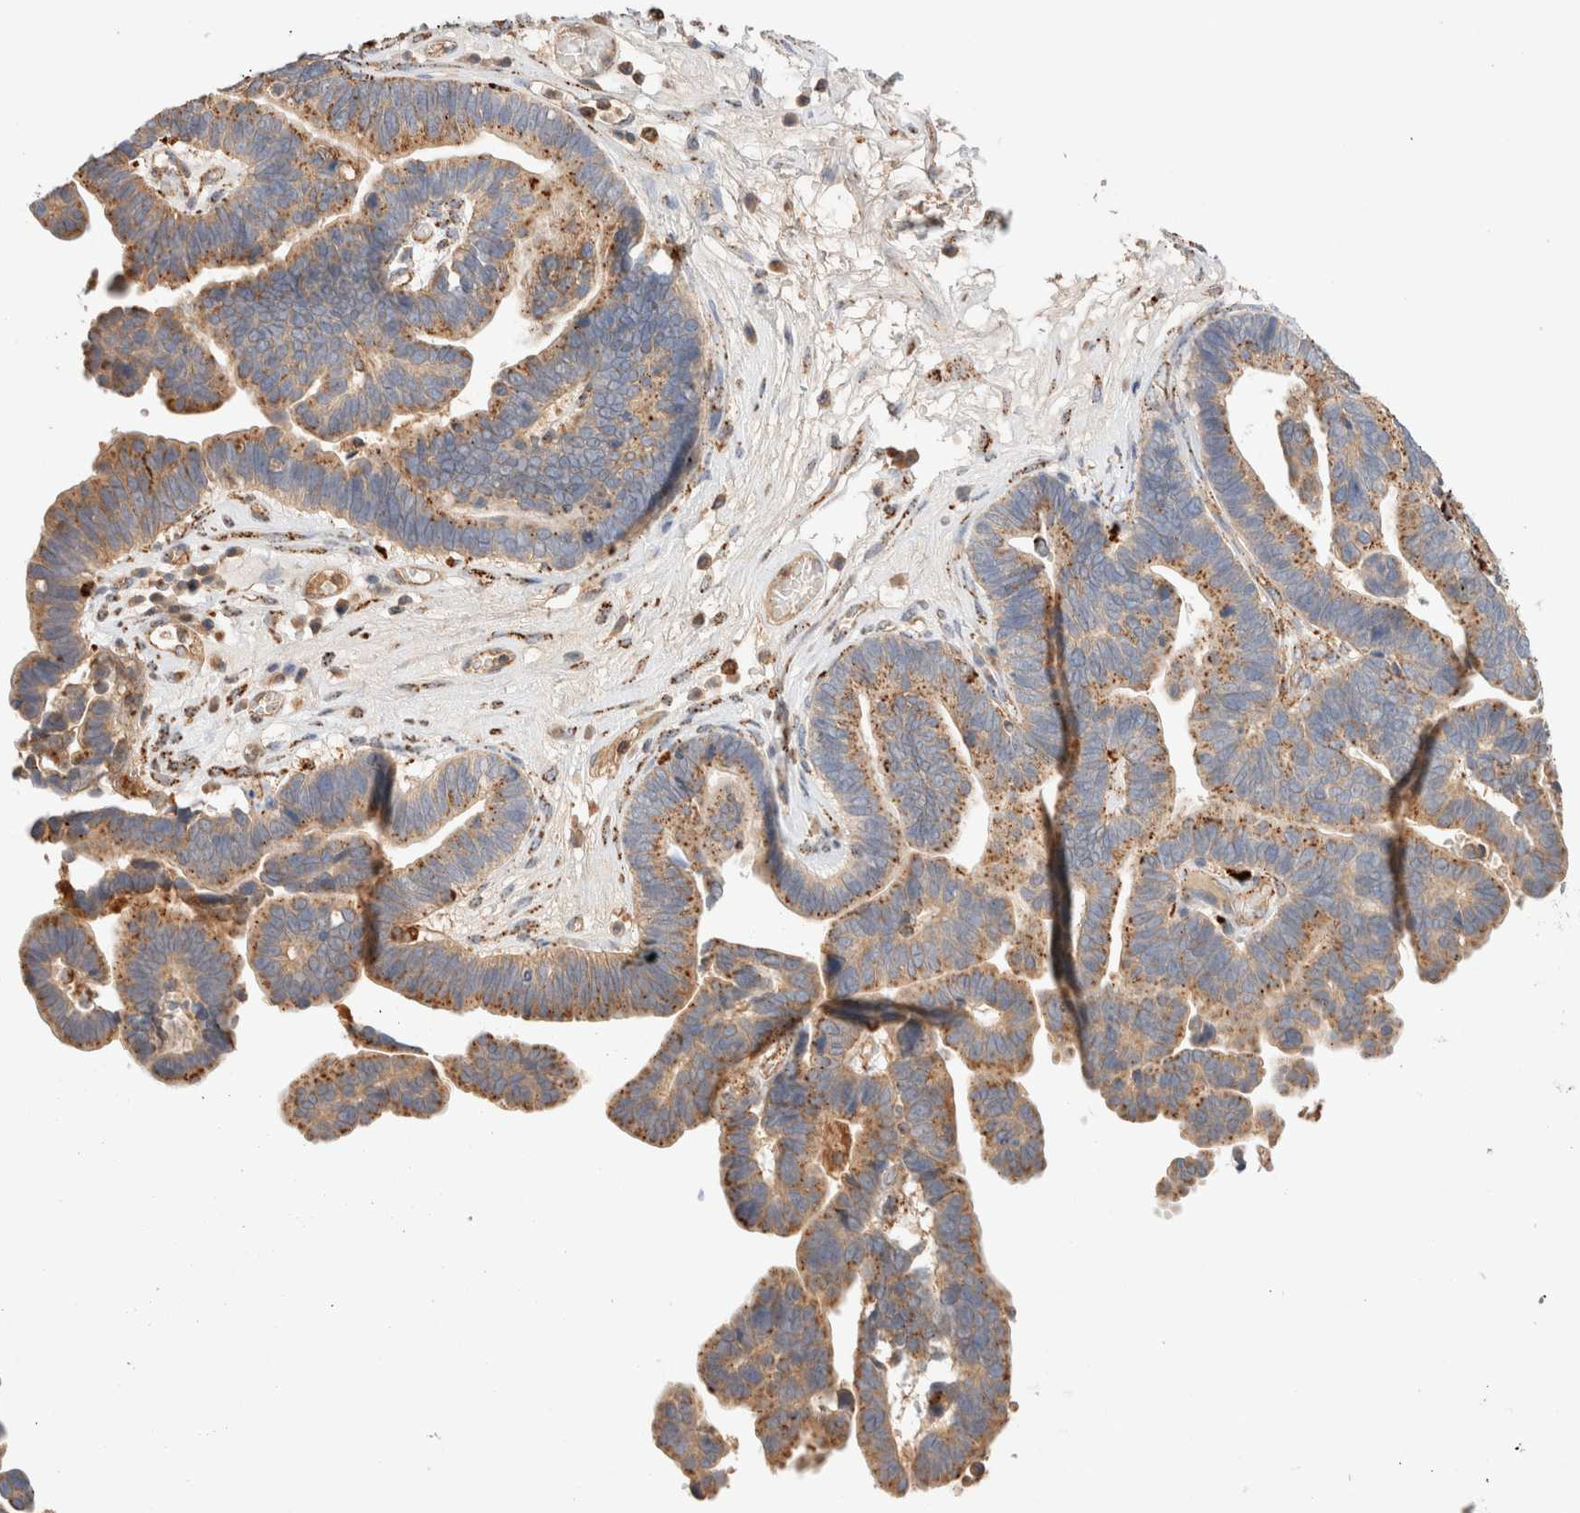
{"staining": {"intensity": "strong", "quantity": ">75%", "location": "cytoplasmic/membranous"}, "tissue": "ovarian cancer", "cell_type": "Tumor cells", "image_type": "cancer", "snomed": [{"axis": "morphology", "description": "Cystadenocarcinoma, serous, NOS"}, {"axis": "topography", "description": "Ovary"}], "caption": "IHC (DAB) staining of human ovarian cancer exhibits strong cytoplasmic/membranous protein staining in approximately >75% of tumor cells. (DAB = brown stain, brightfield microscopy at high magnification).", "gene": "RABEPK", "patient": {"sex": "female", "age": 56}}